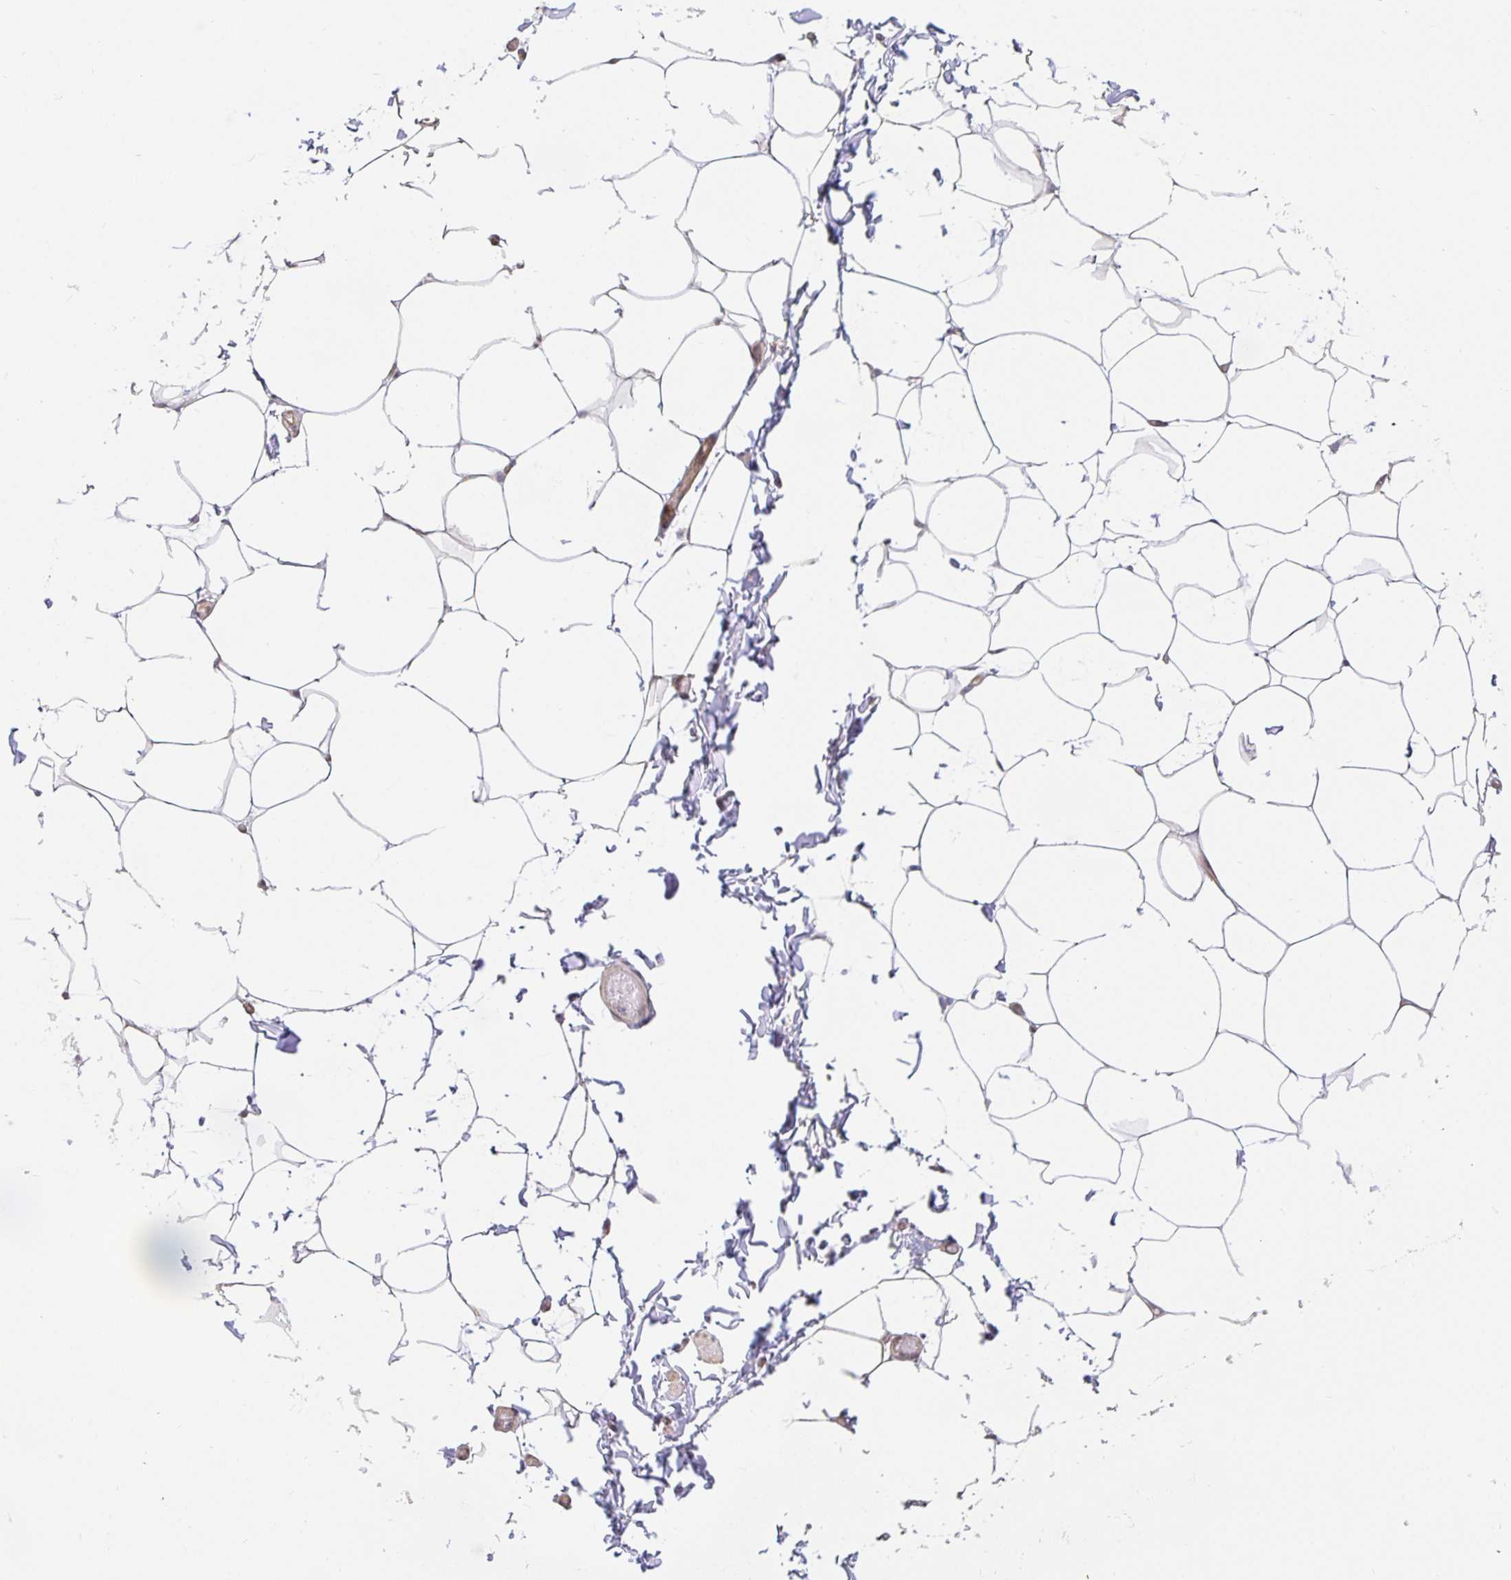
{"staining": {"intensity": "weak", "quantity": "<25%", "location": "cytoplasmic/membranous"}, "tissue": "adipose tissue", "cell_type": "Adipocytes", "image_type": "normal", "snomed": [{"axis": "morphology", "description": "Normal tissue, NOS"}, {"axis": "topography", "description": "Soft tissue"}, {"axis": "topography", "description": "Adipose tissue"}, {"axis": "topography", "description": "Vascular tissue"}, {"axis": "topography", "description": "Peripheral nerve tissue"}], "caption": "A histopathology image of human adipose tissue is negative for staining in adipocytes.", "gene": "TJP3", "patient": {"sex": "male", "age": 29}}